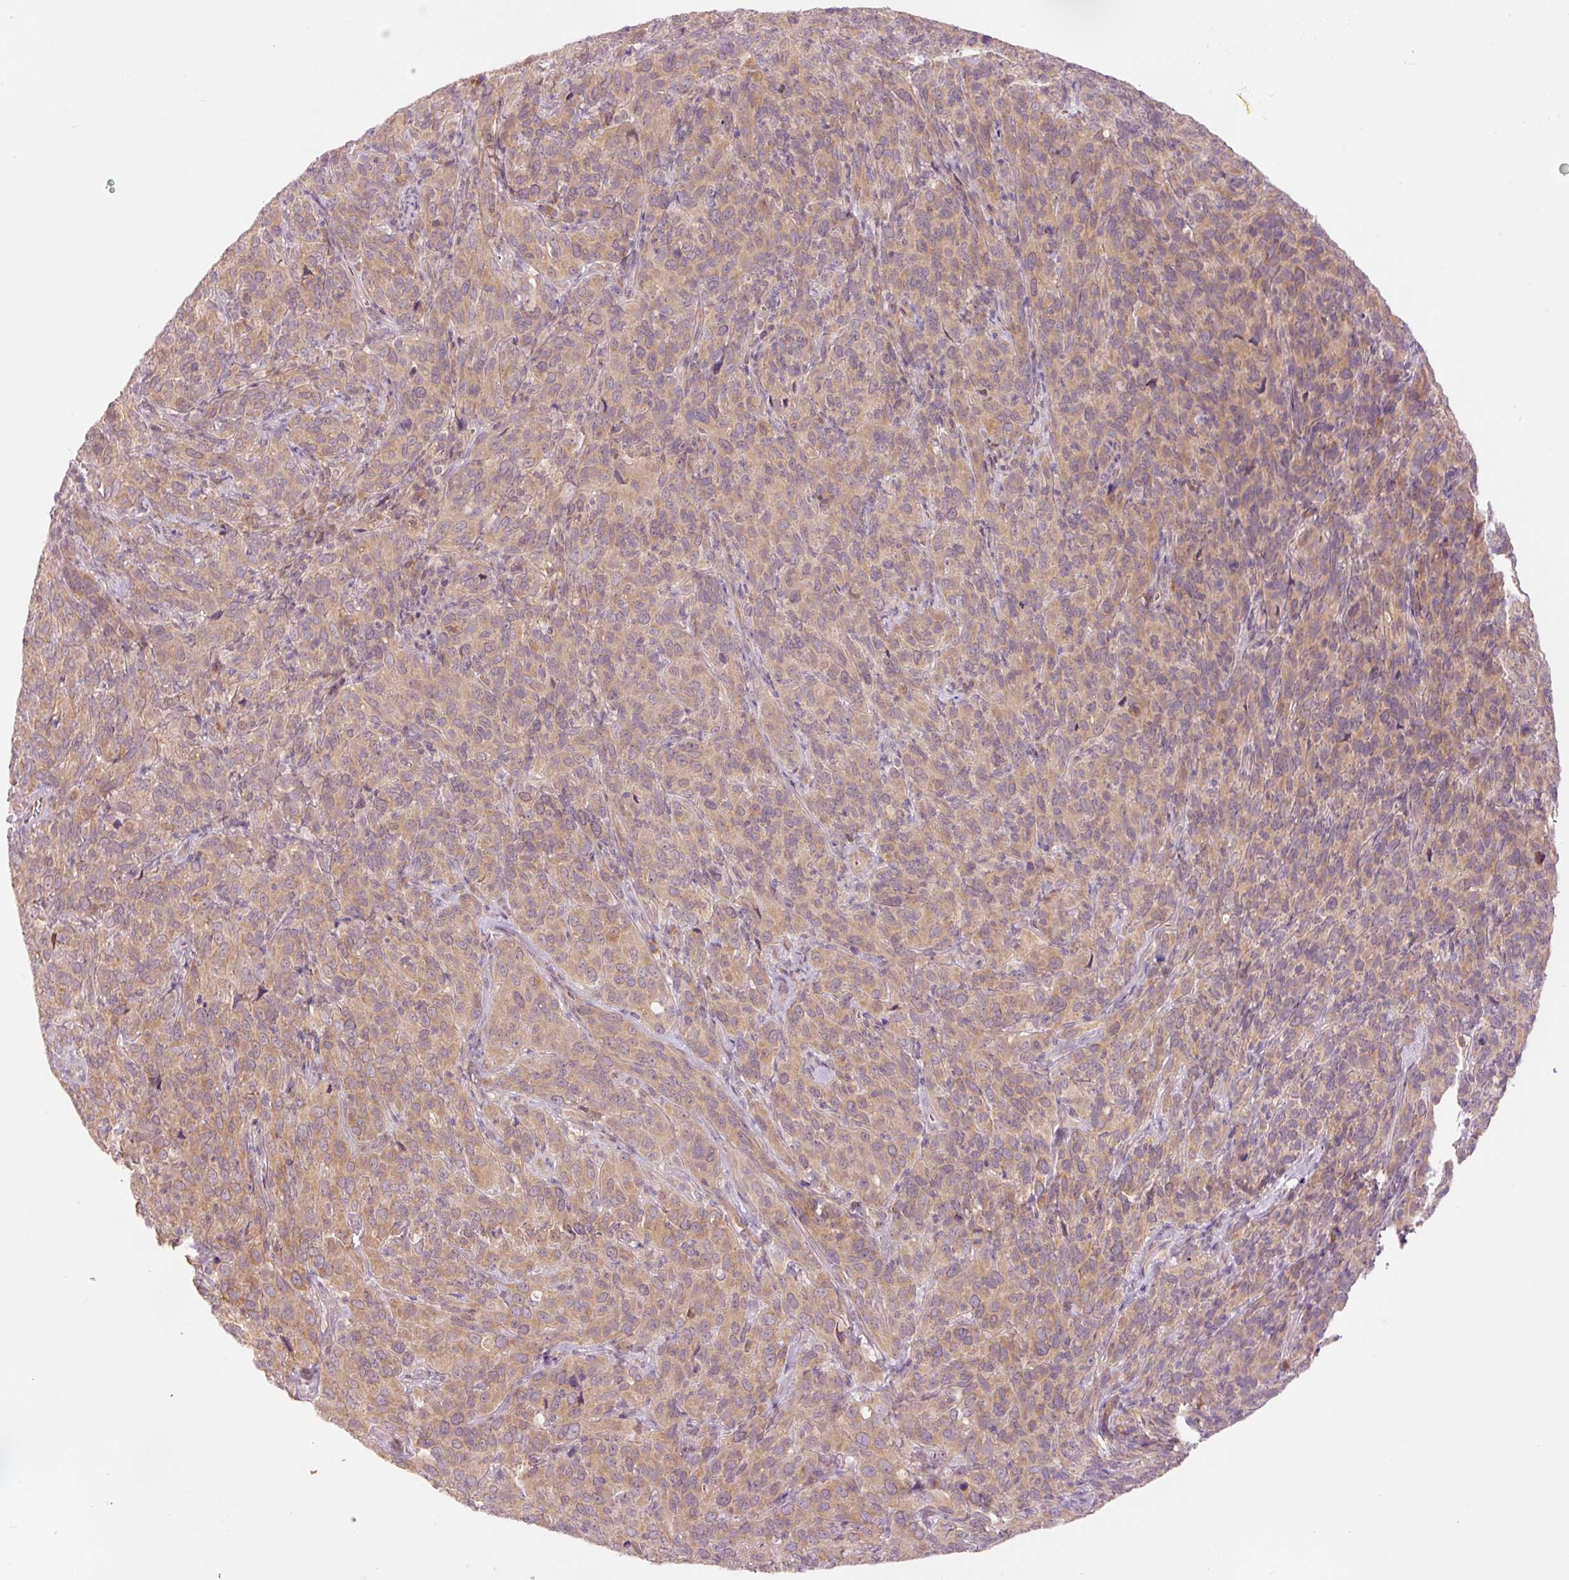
{"staining": {"intensity": "weak", "quantity": "25%-75%", "location": "cytoplasmic/membranous"}, "tissue": "cervical cancer", "cell_type": "Tumor cells", "image_type": "cancer", "snomed": [{"axis": "morphology", "description": "Normal tissue, NOS"}, {"axis": "morphology", "description": "Squamous cell carcinoma, NOS"}, {"axis": "topography", "description": "Cervix"}], "caption": "Approximately 25%-75% of tumor cells in cervical cancer (squamous cell carcinoma) reveal weak cytoplasmic/membranous protein positivity as visualized by brown immunohistochemical staining.", "gene": "SLC29A3", "patient": {"sex": "female", "age": 51}}